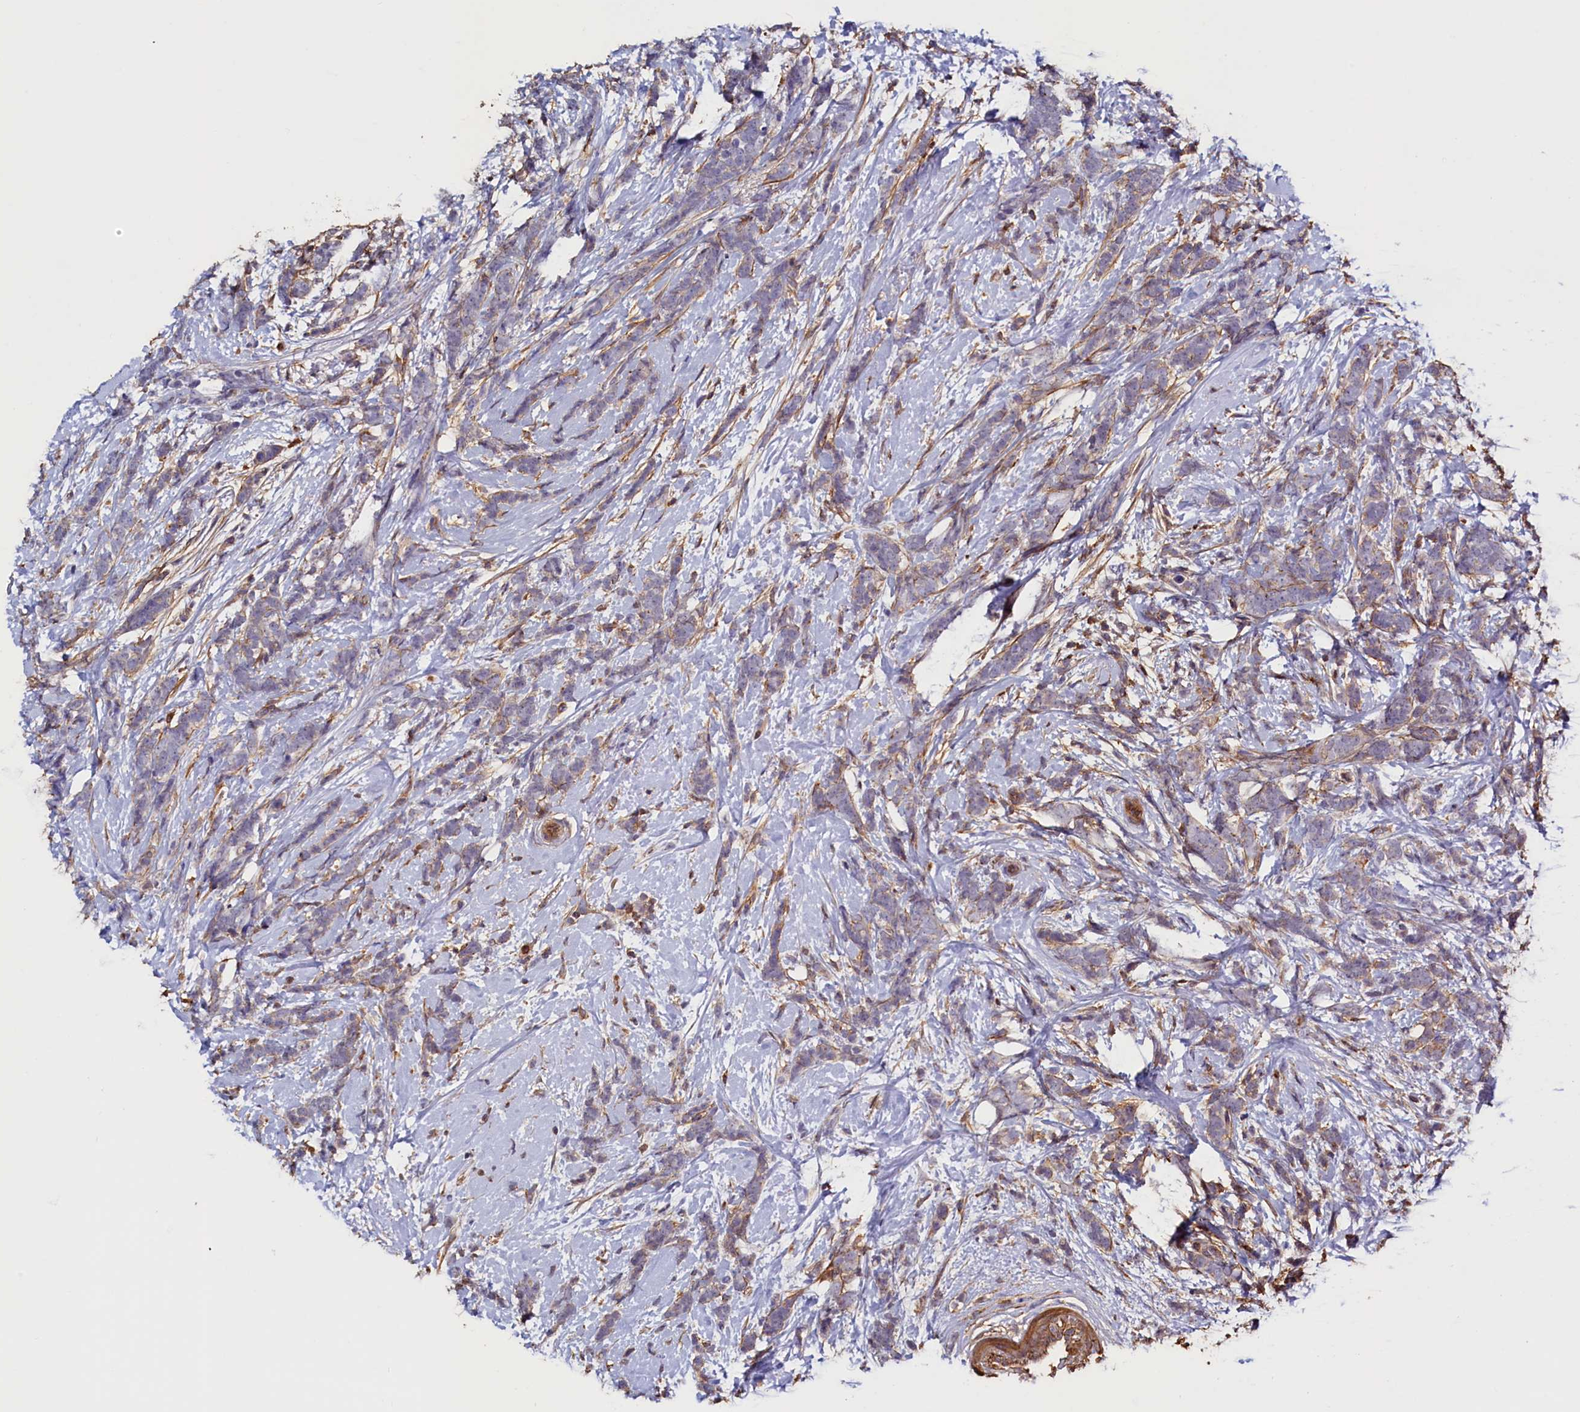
{"staining": {"intensity": "weak", "quantity": "25%-75%", "location": "cytoplasmic/membranous"}, "tissue": "breast cancer", "cell_type": "Tumor cells", "image_type": "cancer", "snomed": [{"axis": "morphology", "description": "Lobular carcinoma"}, {"axis": "topography", "description": "Breast"}], "caption": "There is low levels of weak cytoplasmic/membranous positivity in tumor cells of lobular carcinoma (breast), as demonstrated by immunohistochemical staining (brown color).", "gene": "DUOXA1", "patient": {"sex": "female", "age": 58}}